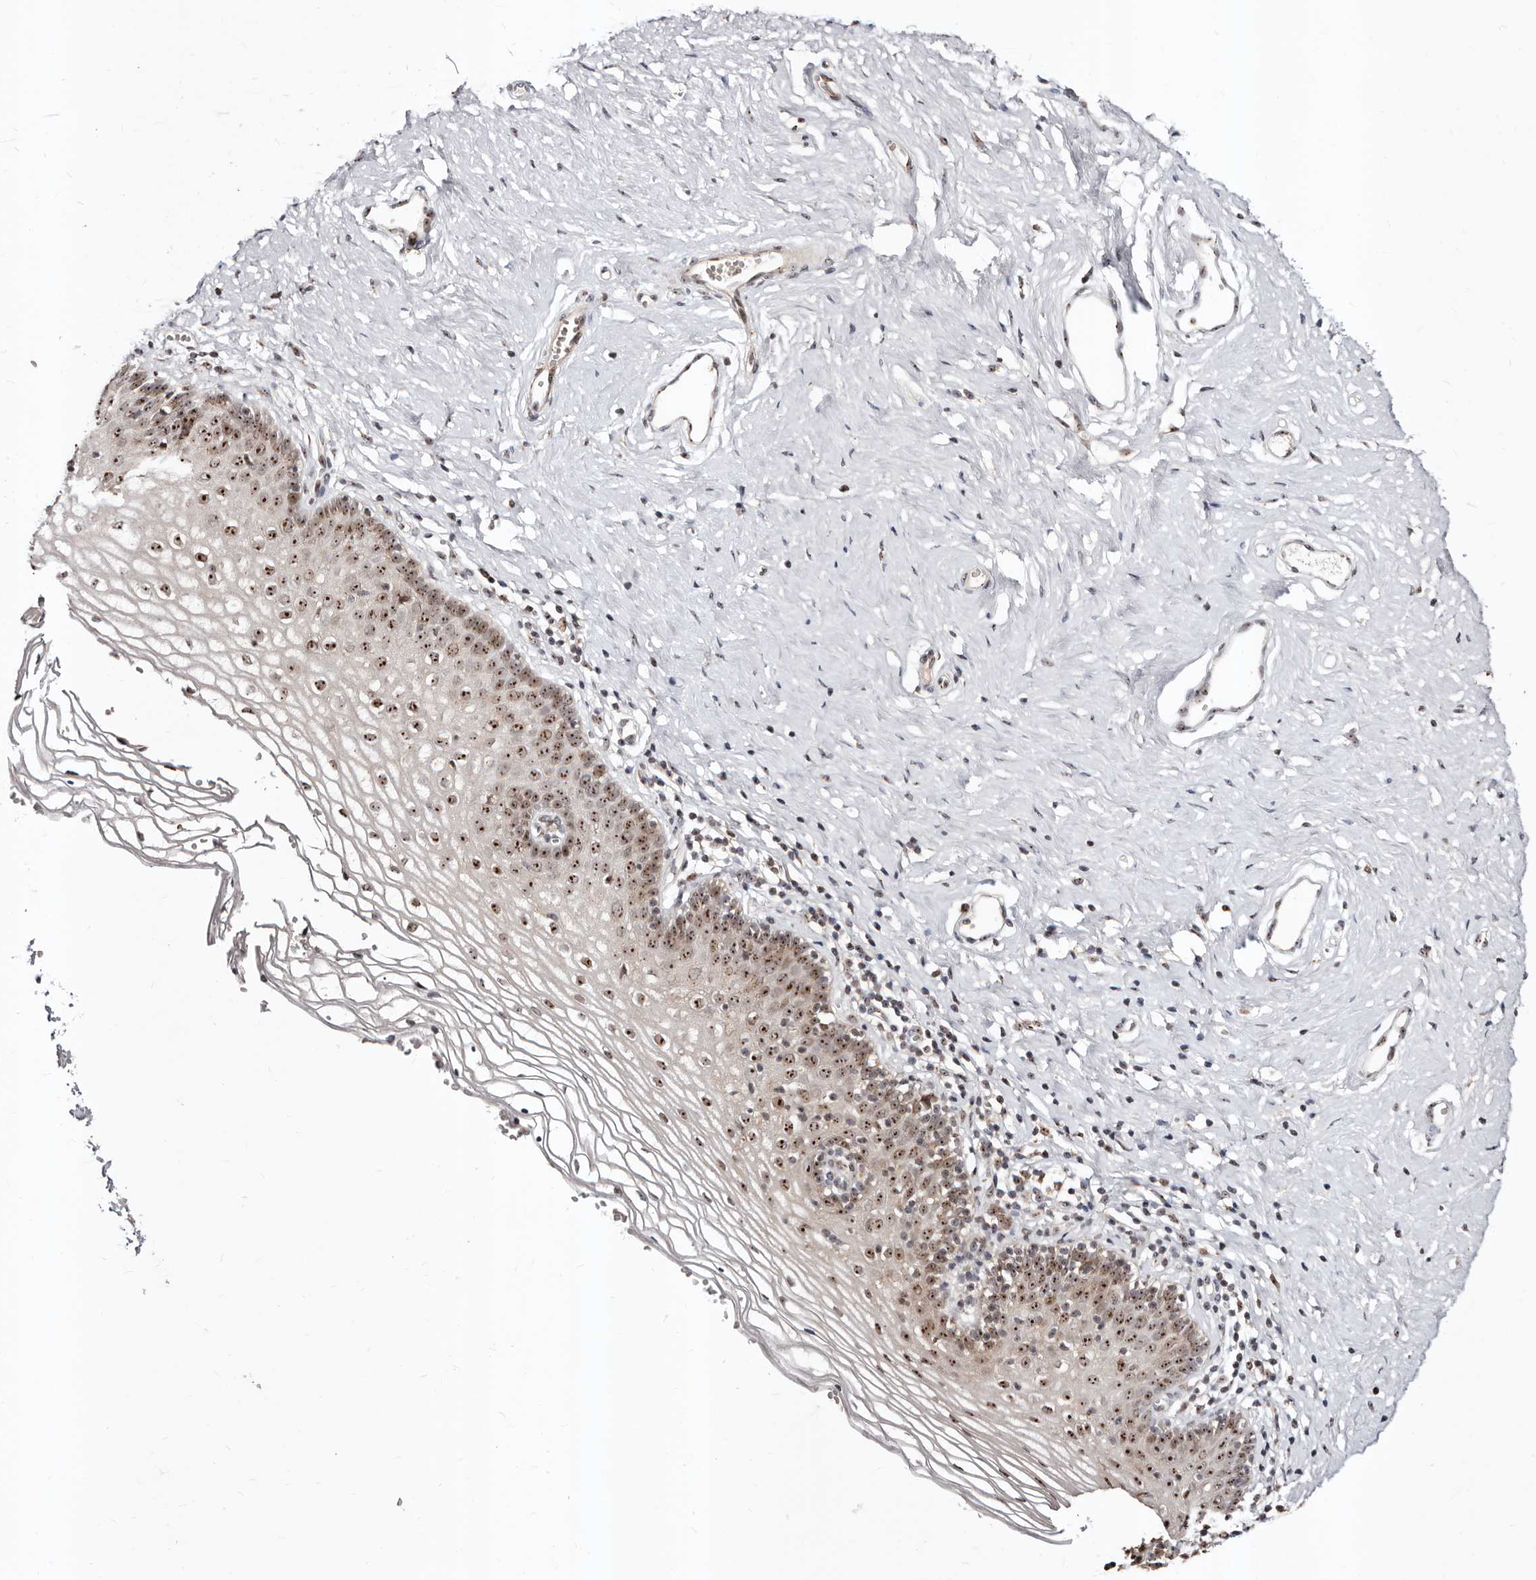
{"staining": {"intensity": "strong", "quantity": "25%-75%", "location": "nuclear"}, "tissue": "vagina", "cell_type": "Squamous epithelial cells", "image_type": "normal", "snomed": [{"axis": "morphology", "description": "Normal tissue, NOS"}, {"axis": "topography", "description": "Vagina"}], "caption": "Immunohistochemical staining of benign vagina shows strong nuclear protein expression in about 25%-75% of squamous epithelial cells.", "gene": "APOL6", "patient": {"sex": "female", "age": 32}}